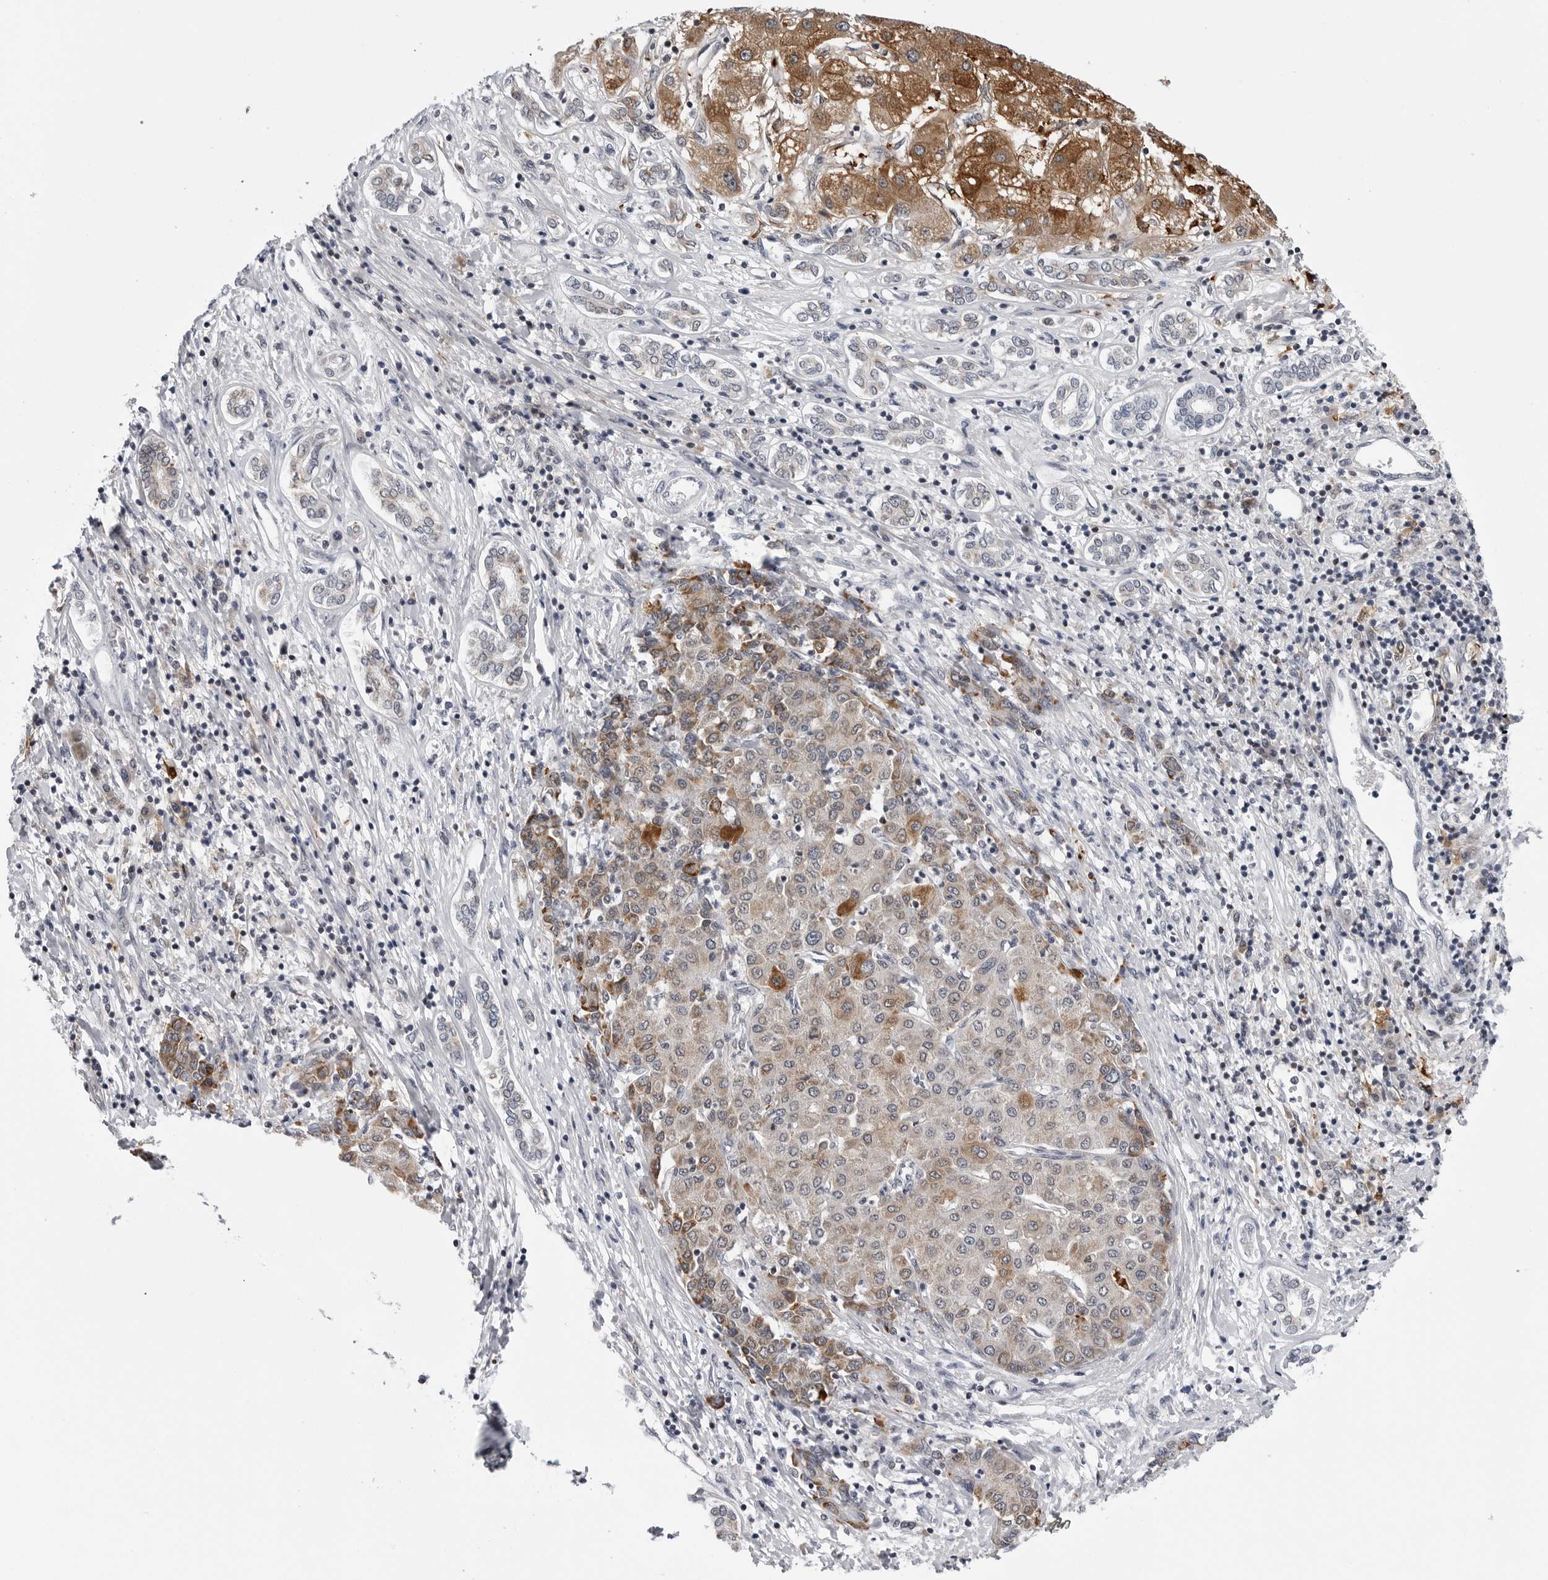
{"staining": {"intensity": "strong", "quantity": "25%-75%", "location": "cytoplasmic/membranous"}, "tissue": "liver cancer", "cell_type": "Tumor cells", "image_type": "cancer", "snomed": [{"axis": "morphology", "description": "Carcinoma, Hepatocellular, NOS"}, {"axis": "topography", "description": "Liver"}], "caption": "Hepatocellular carcinoma (liver) was stained to show a protein in brown. There is high levels of strong cytoplasmic/membranous positivity in approximately 25%-75% of tumor cells.", "gene": "CDK20", "patient": {"sex": "male", "age": 65}}